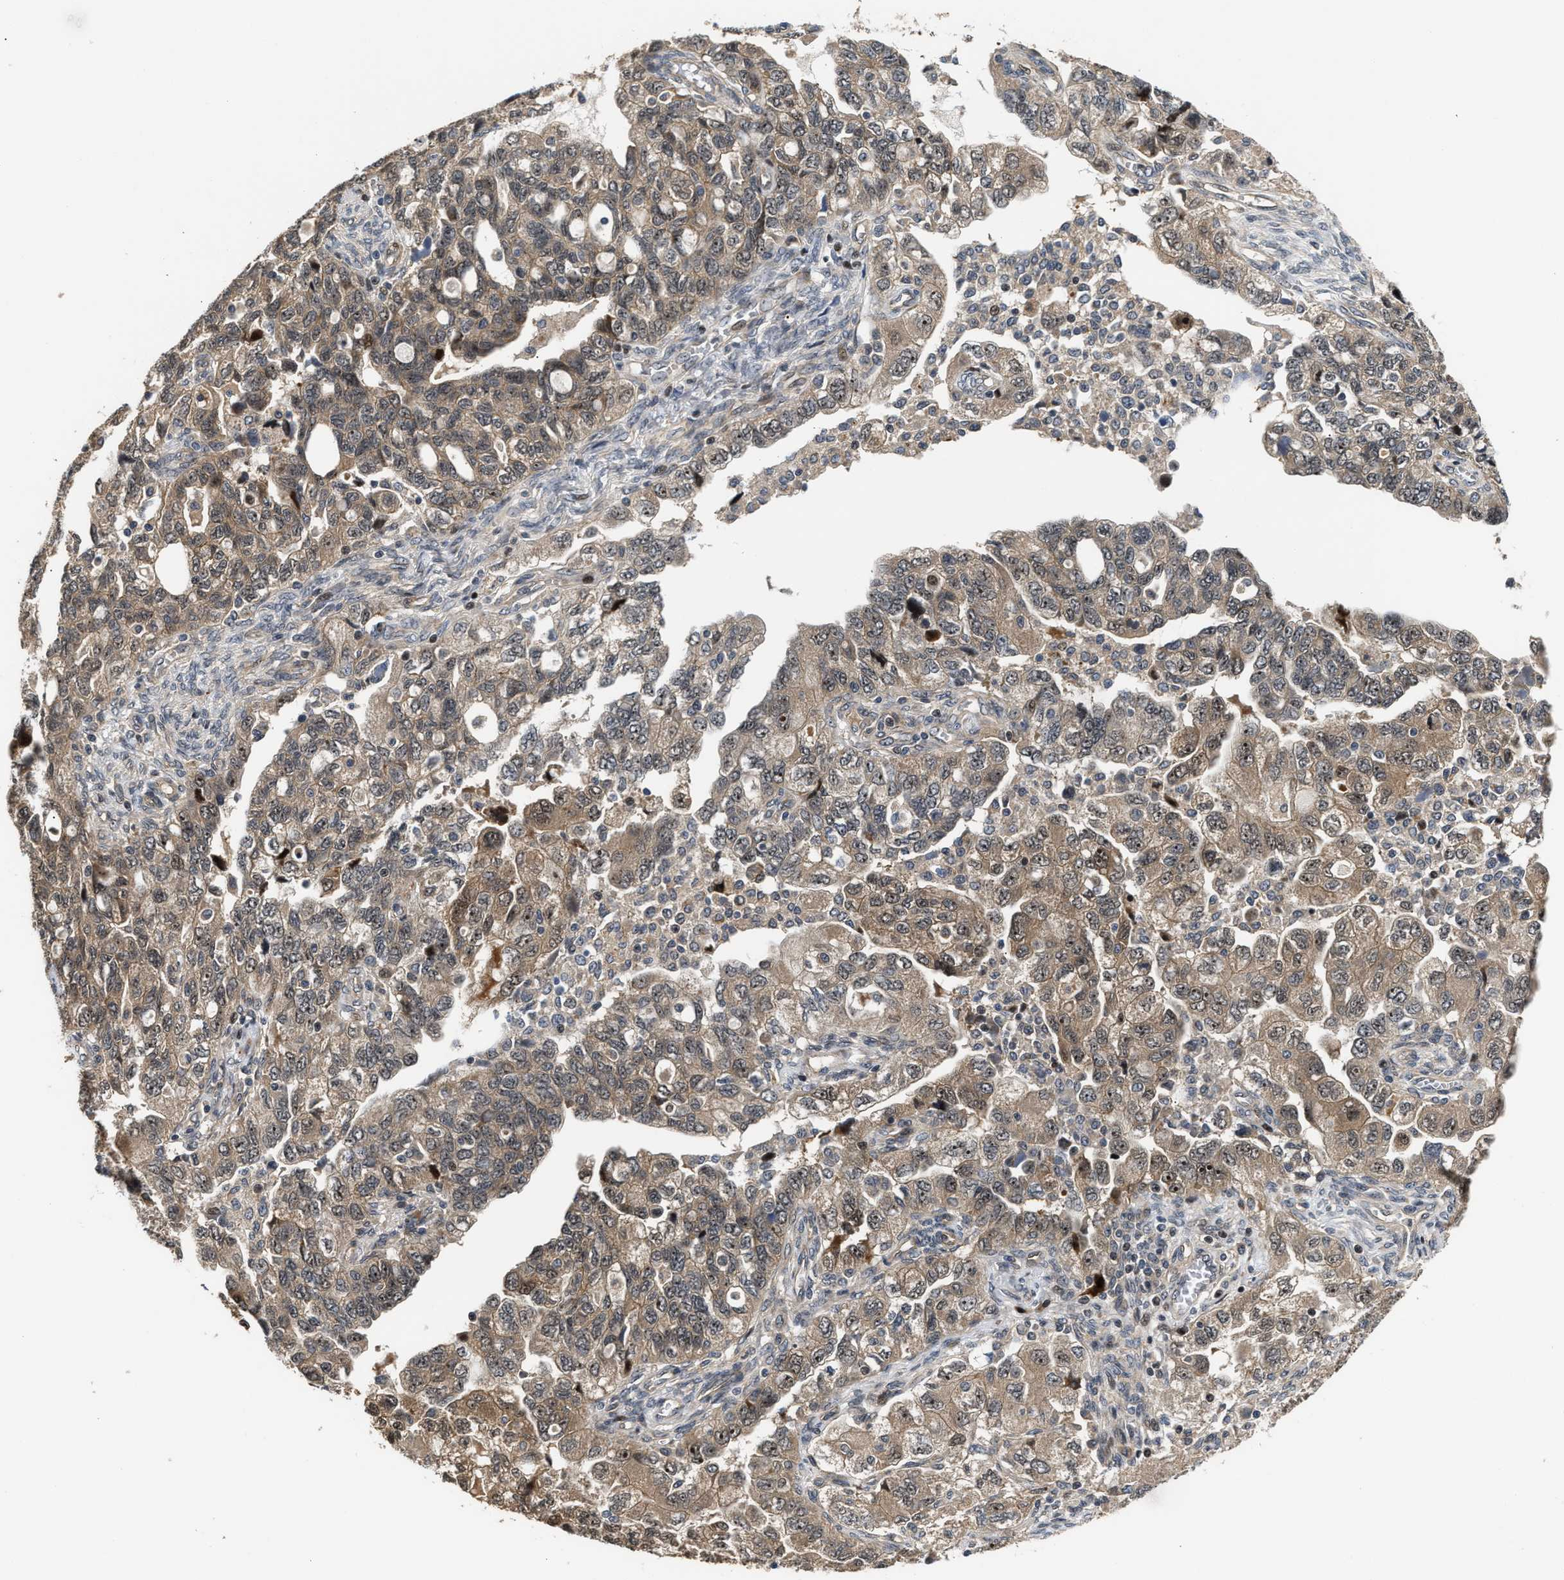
{"staining": {"intensity": "weak", "quantity": ">75%", "location": "cytoplasmic/membranous,nuclear"}, "tissue": "ovarian cancer", "cell_type": "Tumor cells", "image_type": "cancer", "snomed": [{"axis": "morphology", "description": "Carcinoma, NOS"}, {"axis": "morphology", "description": "Cystadenocarcinoma, serous, NOS"}, {"axis": "topography", "description": "Ovary"}], "caption": "A high-resolution photomicrograph shows immunohistochemistry staining of ovarian cancer (serous cystadenocarcinoma), which demonstrates weak cytoplasmic/membranous and nuclear staining in about >75% of tumor cells. The protein is shown in brown color, while the nuclei are stained blue.", "gene": "ALDH3A2", "patient": {"sex": "female", "age": 69}}